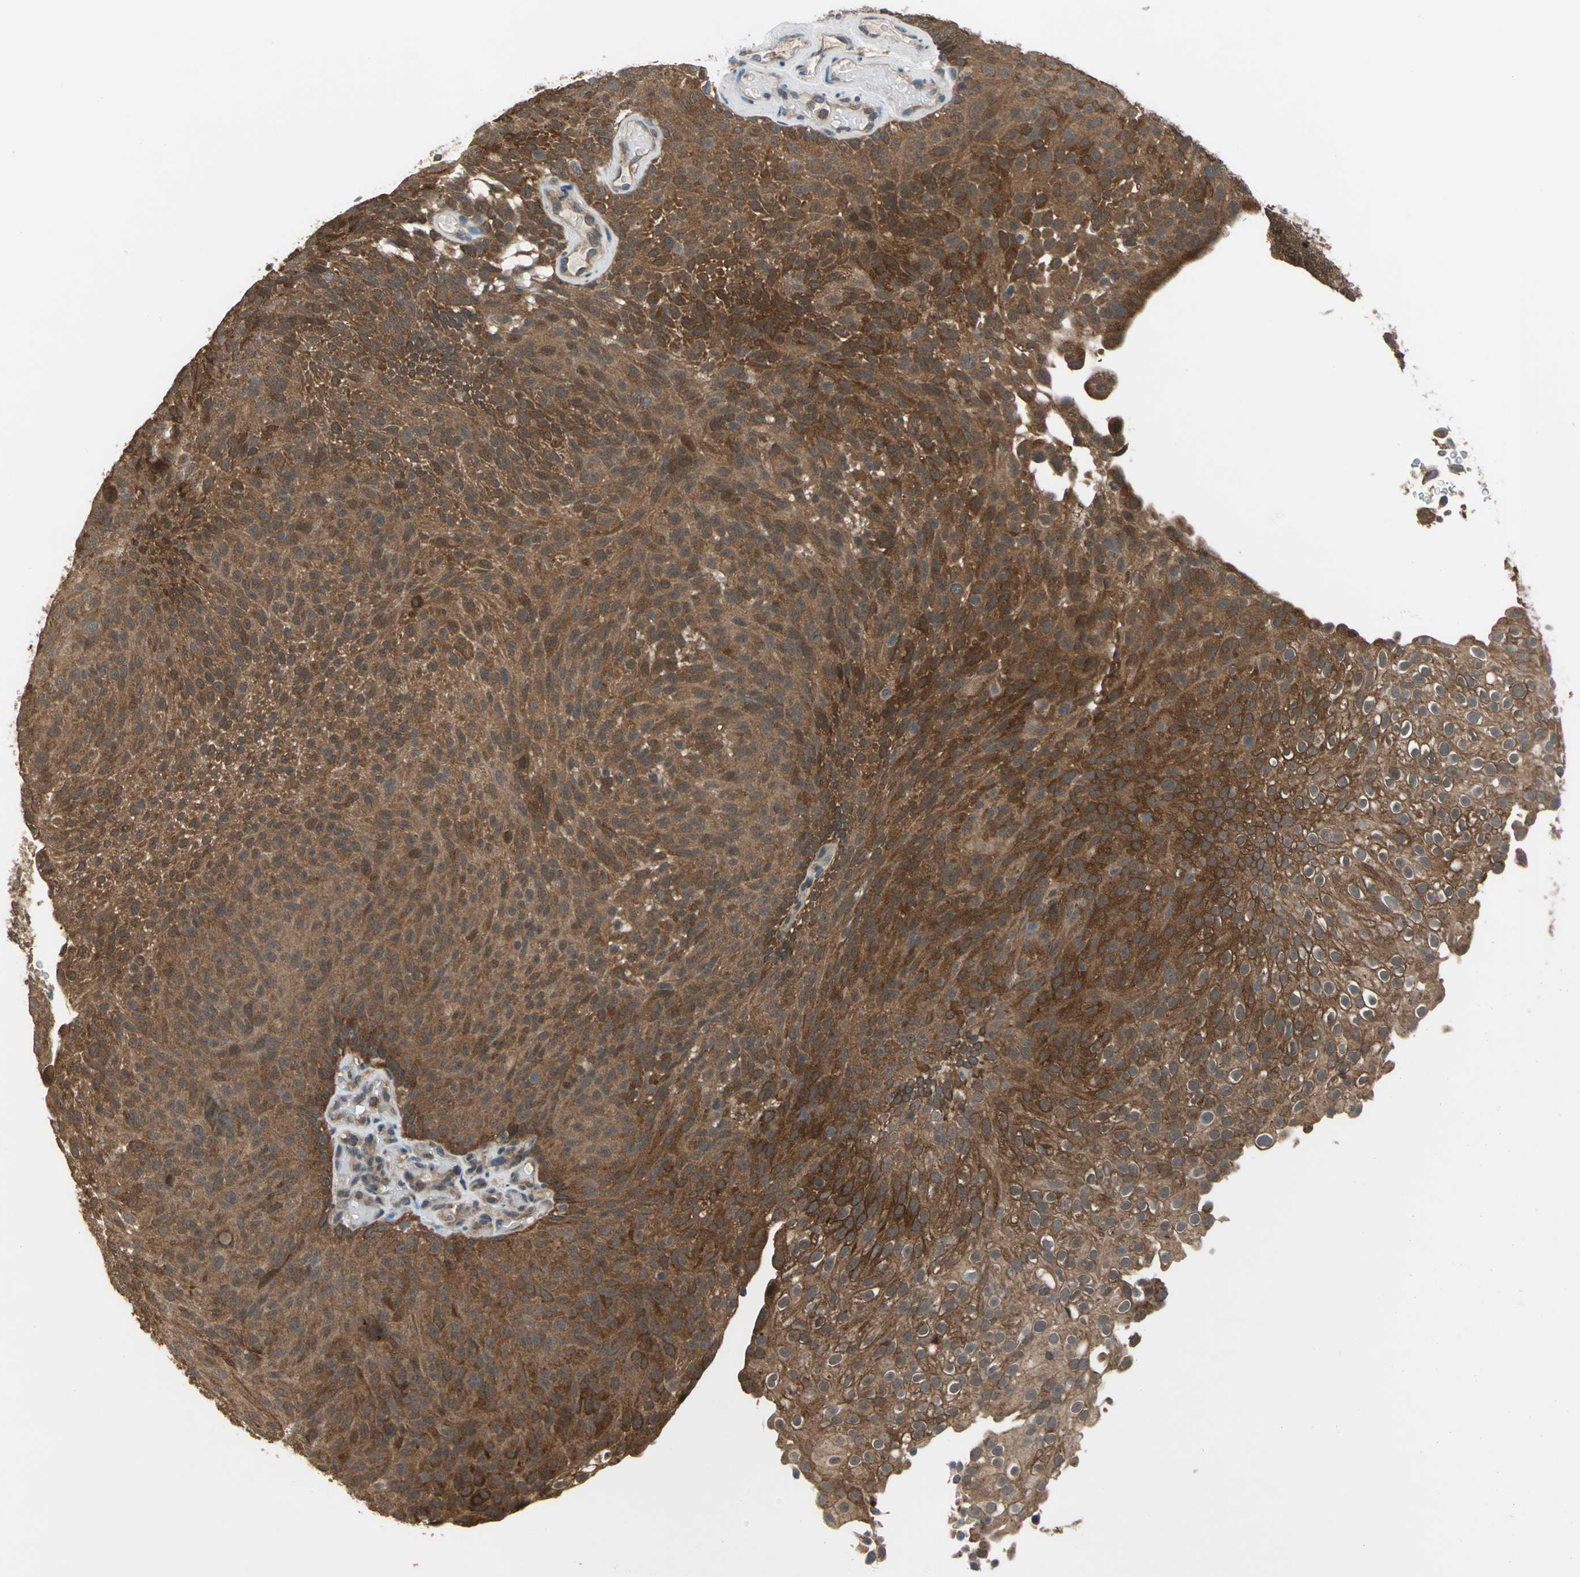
{"staining": {"intensity": "strong", "quantity": ">75%", "location": "cytoplasmic/membranous"}, "tissue": "urothelial cancer", "cell_type": "Tumor cells", "image_type": "cancer", "snomed": [{"axis": "morphology", "description": "Urothelial carcinoma, Low grade"}, {"axis": "topography", "description": "Urinary bladder"}], "caption": "Urothelial carcinoma (low-grade) tissue displays strong cytoplasmic/membranous expression in approximately >75% of tumor cells, visualized by immunohistochemistry.", "gene": "NFKBIE", "patient": {"sex": "male", "age": 78}}